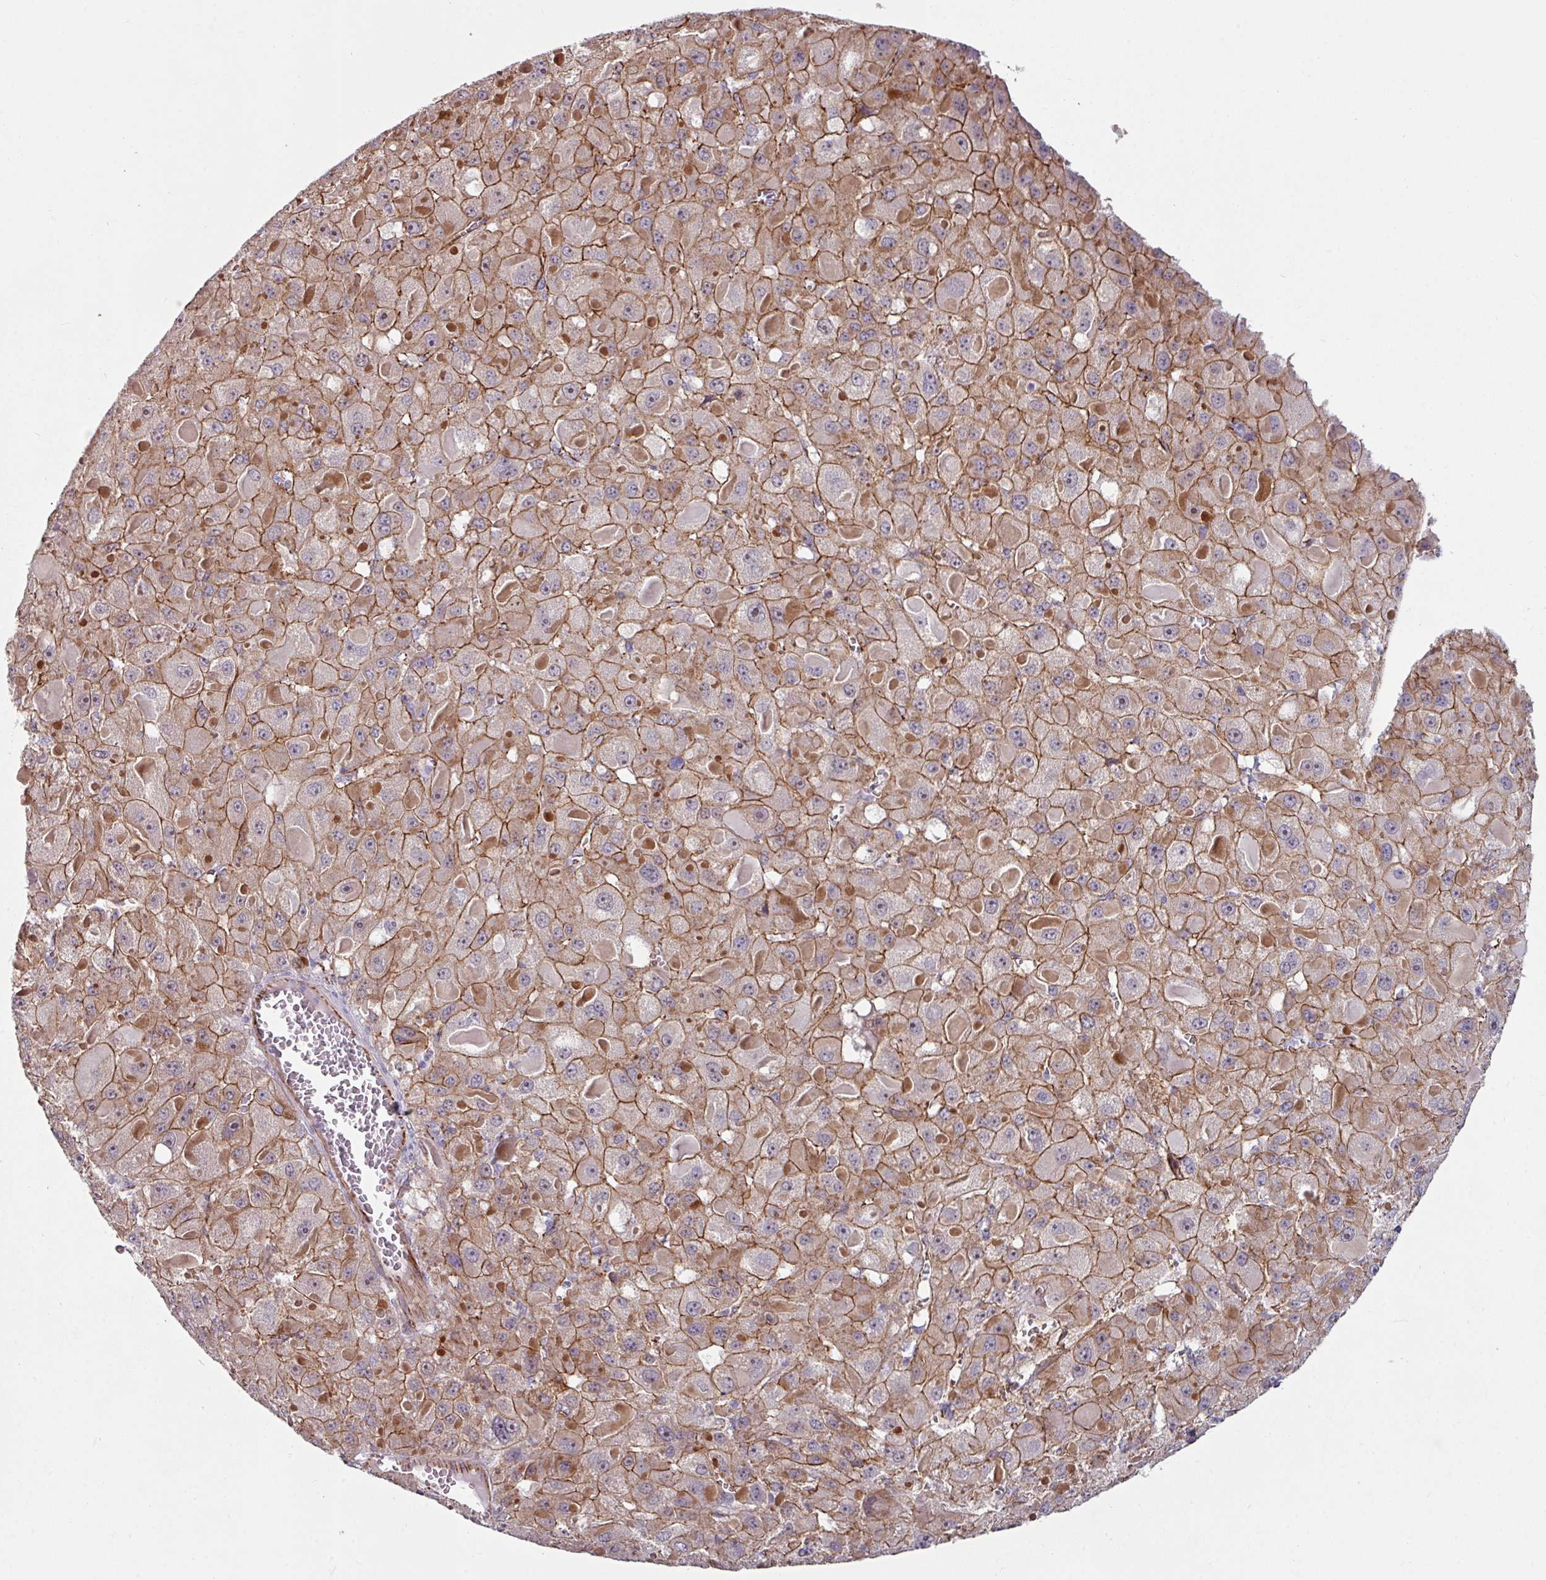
{"staining": {"intensity": "moderate", "quantity": ">75%", "location": "cytoplasmic/membranous"}, "tissue": "liver cancer", "cell_type": "Tumor cells", "image_type": "cancer", "snomed": [{"axis": "morphology", "description": "Carcinoma, Hepatocellular, NOS"}, {"axis": "topography", "description": "Liver"}], "caption": "DAB immunohistochemical staining of human hepatocellular carcinoma (liver) shows moderate cytoplasmic/membranous protein expression in approximately >75% of tumor cells.", "gene": "JUP", "patient": {"sex": "female", "age": 73}}